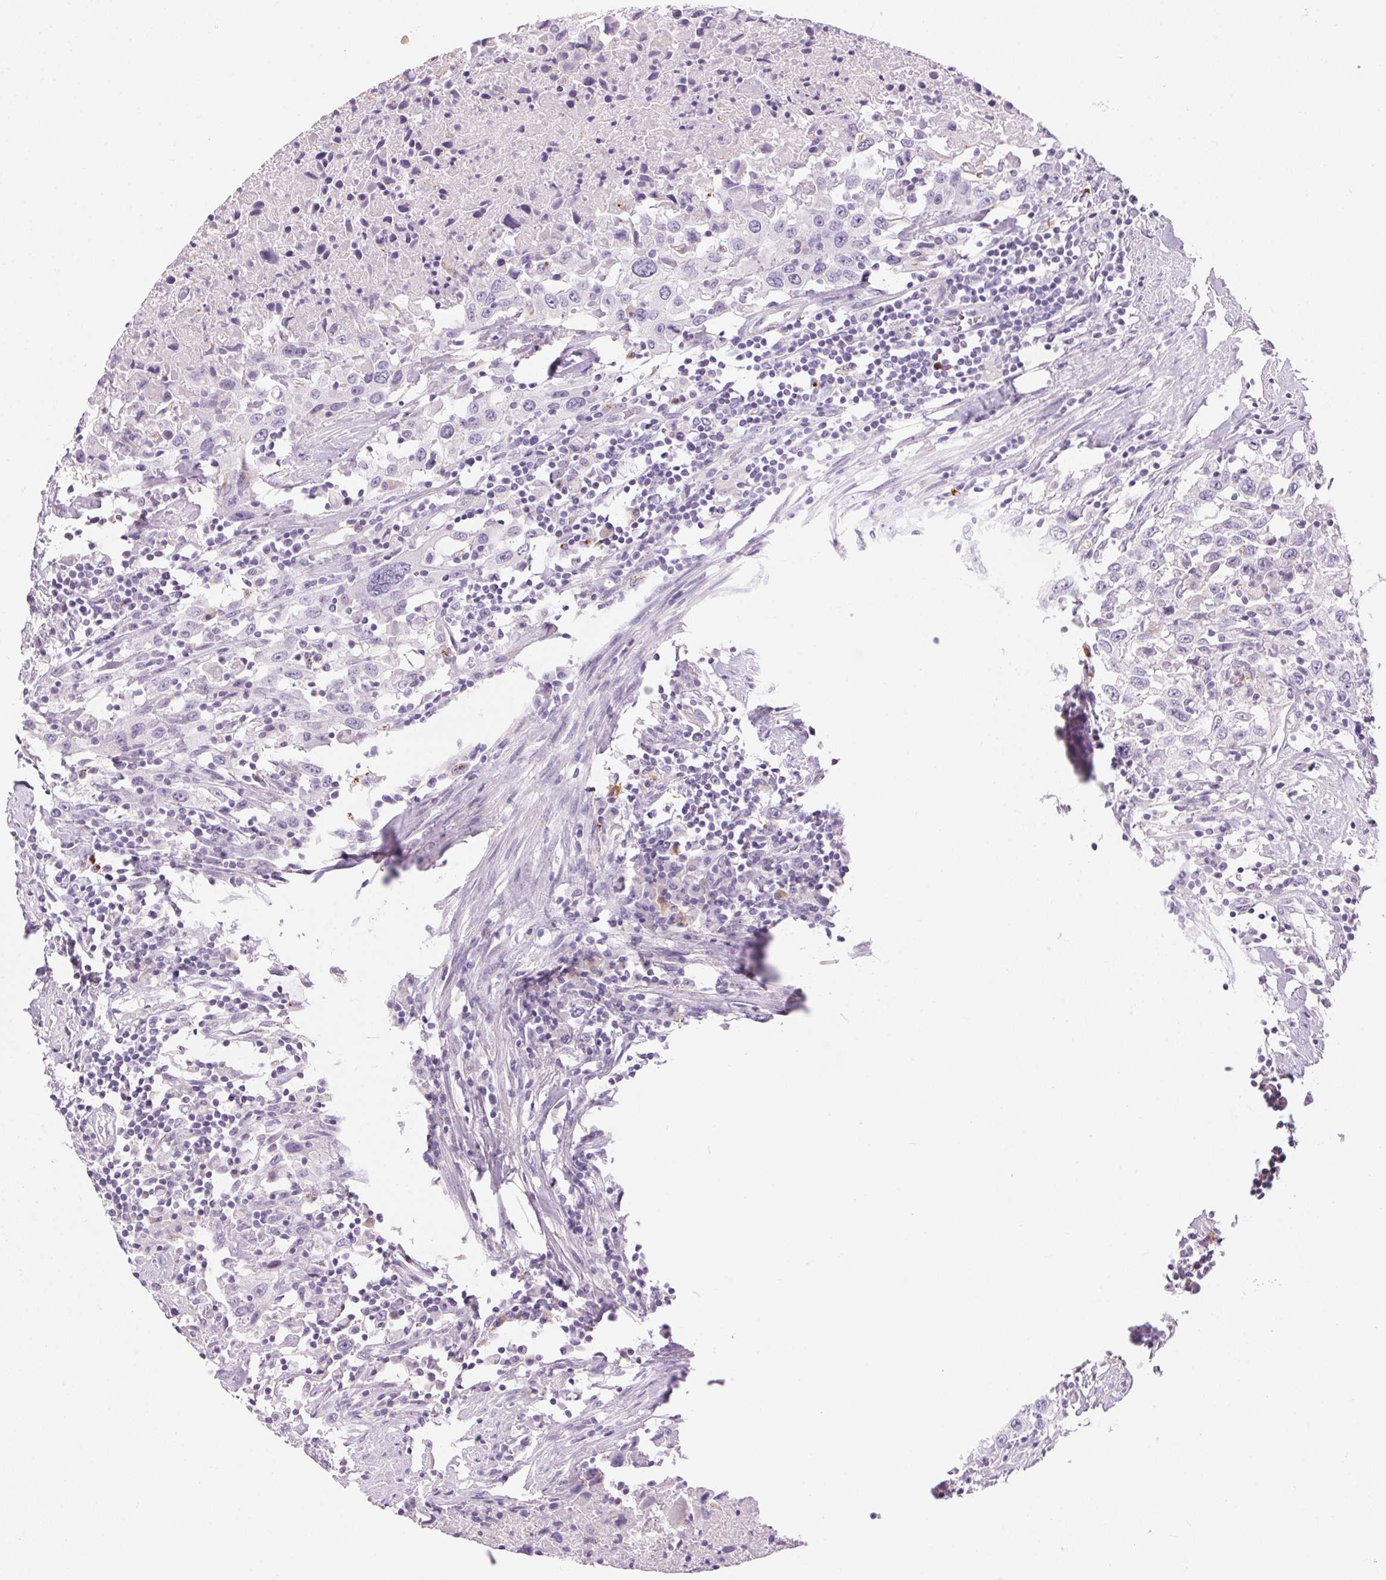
{"staining": {"intensity": "negative", "quantity": "none", "location": "none"}, "tissue": "urothelial cancer", "cell_type": "Tumor cells", "image_type": "cancer", "snomed": [{"axis": "morphology", "description": "Urothelial carcinoma, High grade"}, {"axis": "topography", "description": "Urinary bladder"}], "caption": "Urothelial carcinoma (high-grade) was stained to show a protein in brown. There is no significant staining in tumor cells. (DAB (3,3'-diaminobenzidine) immunohistochemistry with hematoxylin counter stain).", "gene": "PNLIPRP3", "patient": {"sex": "male", "age": 61}}